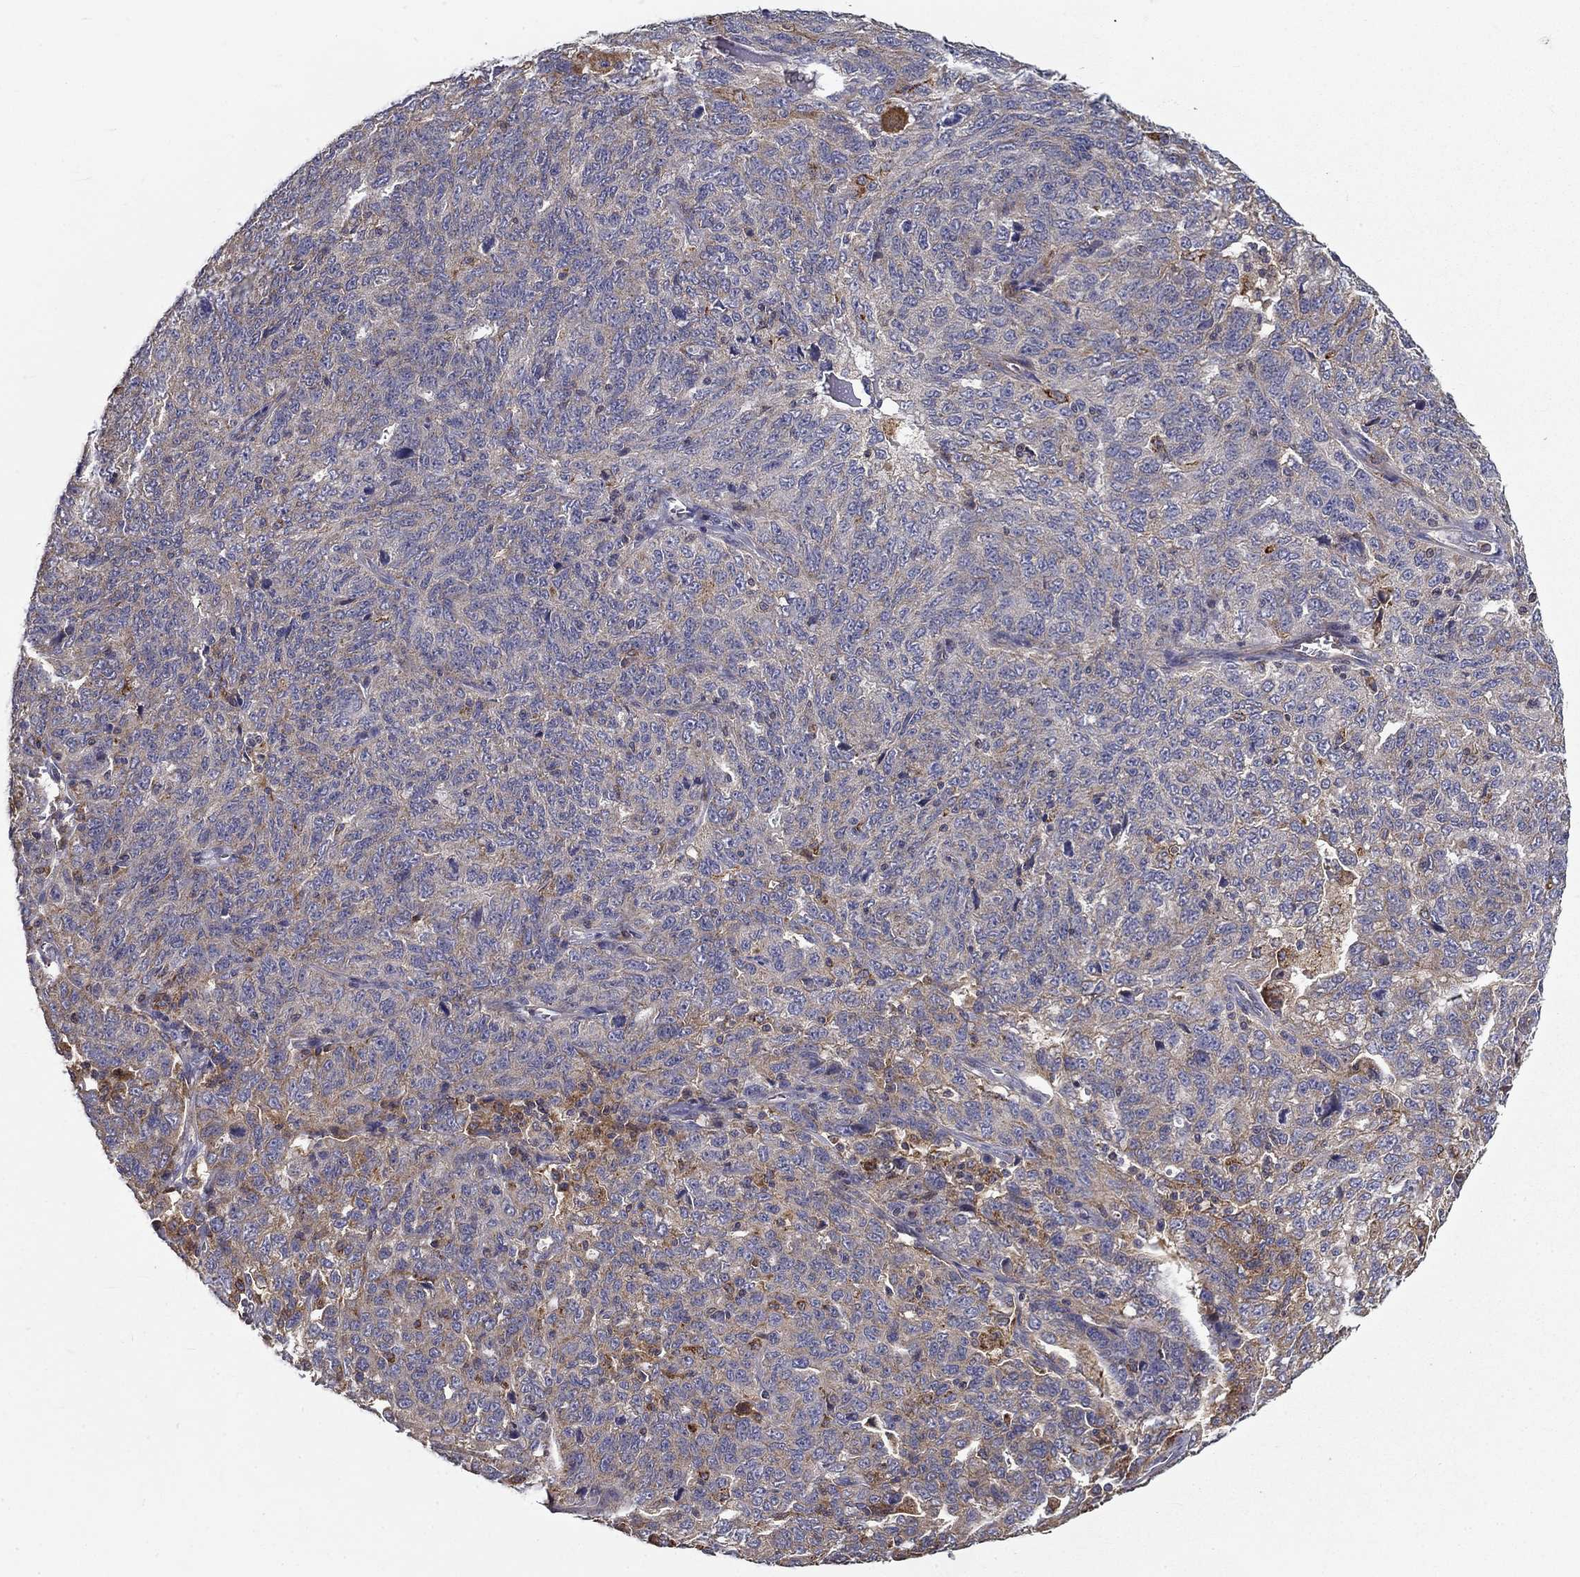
{"staining": {"intensity": "weak", "quantity": "<25%", "location": "cytoplasmic/membranous"}, "tissue": "ovarian cancer", "cell_type": "Tumor cells", "image_type": "cancer", "snomed": [{"axis": "morphology", "description": "Cystadenocarcinoma, serous, NOS"}, {"axis": "topography", "description": "Ovary"}], "caption": "A histopathology image of ovarian serous cystadenocarcinoma stained for a protein displays no brown staining in tumor cells. Brightfield microscopy of immunohistochemistry stained with DAB (3,3'-diaminobenzidine) (brown) and hematoxylin (blue), captured at high magnification.", "gene": "ALDH4A1", "patient": {"sex": "female", "age": 71}}